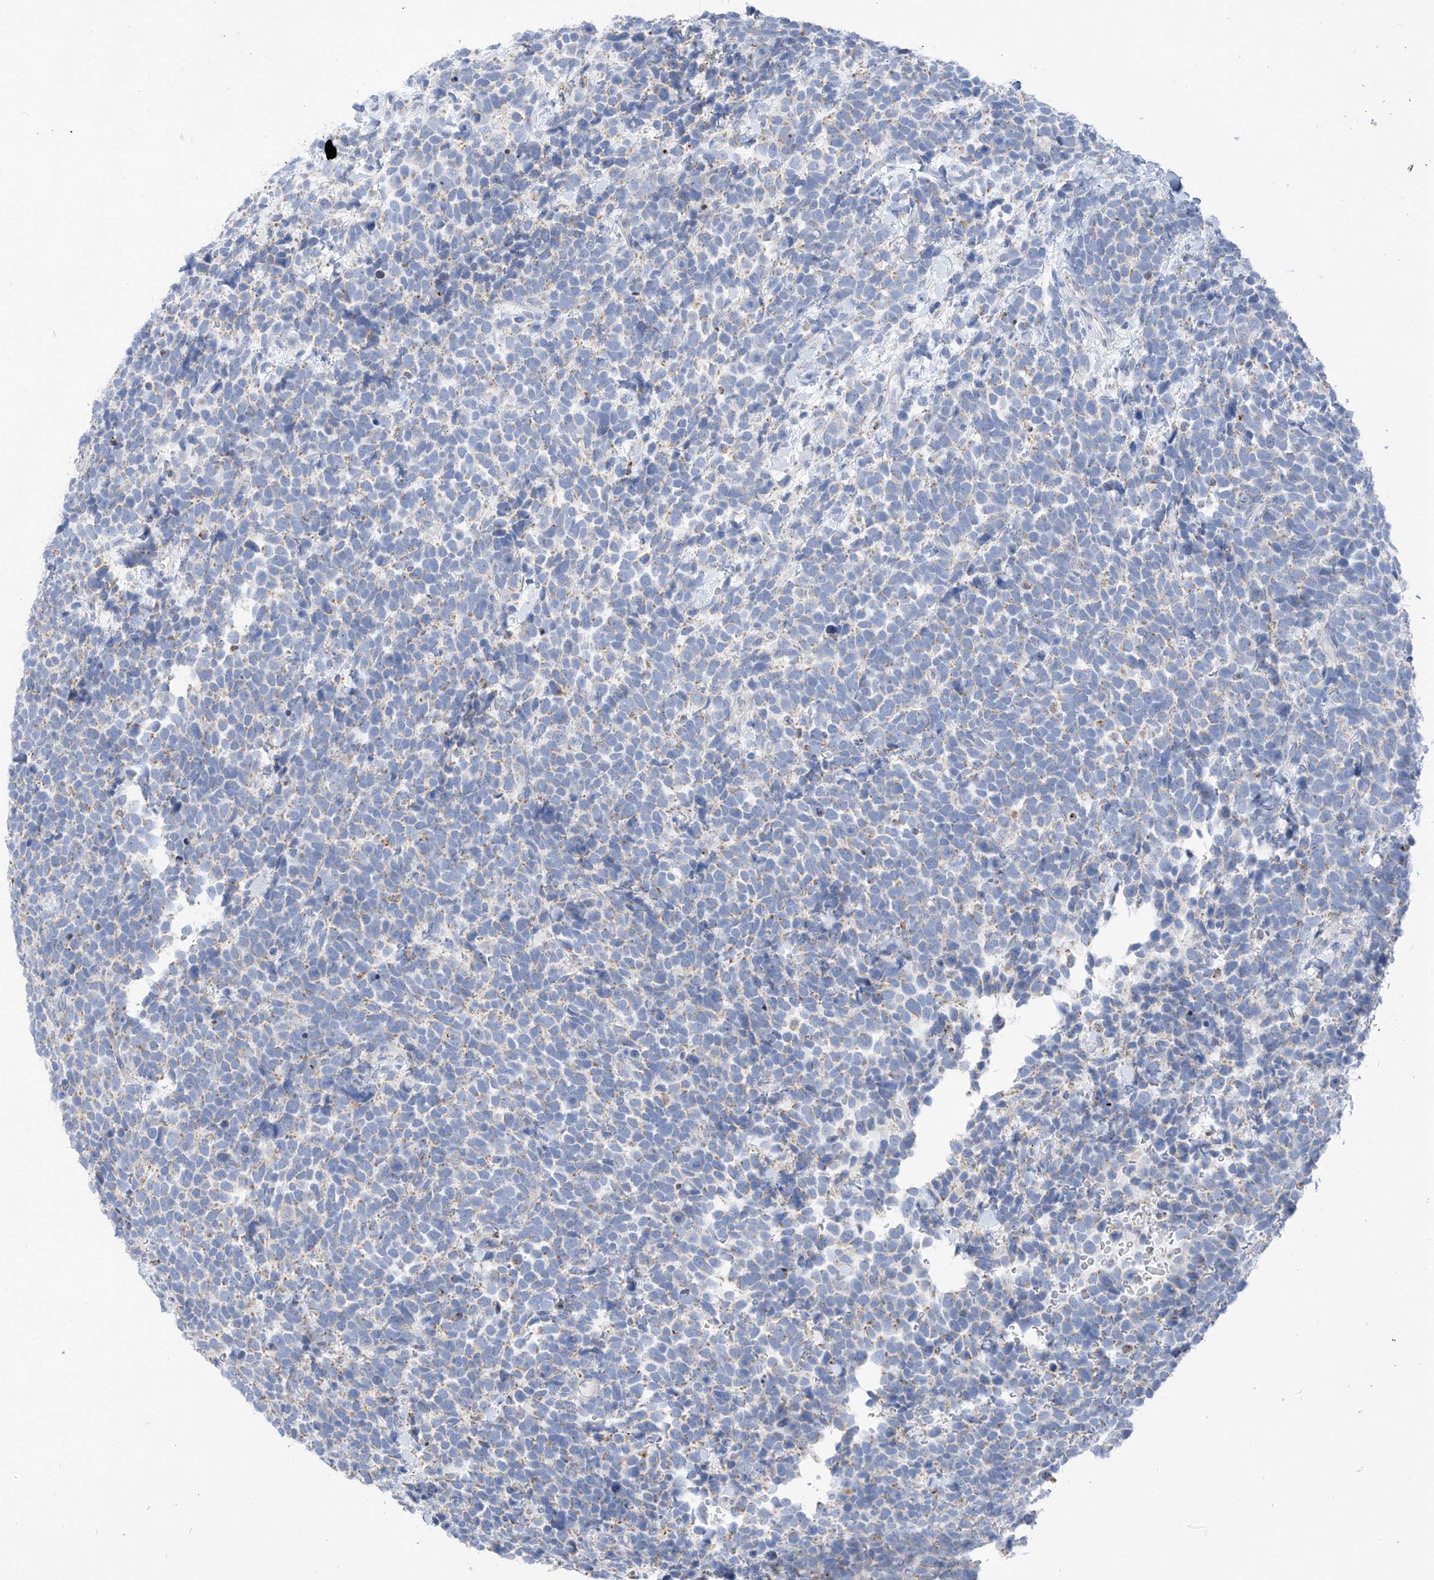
{"staining": {"intensity": "negative", "quantity": "none", "location": "none"}, "tissue": "urothelial cancer", "cell_type": "Tumor cells", "image_type": "cancer", "snomed": [{"axis": "morphology", "description": "Urothelial carcinoma, High grade"}, {"axis": "topography", "description": "Urinary bladder"}], "caption": "IHC of human urothelial carcinoma (high-grade) shows no positivity in tumor cells.", "gene": "ZNF404", "patient": {"sex": "female", "age": 82}}